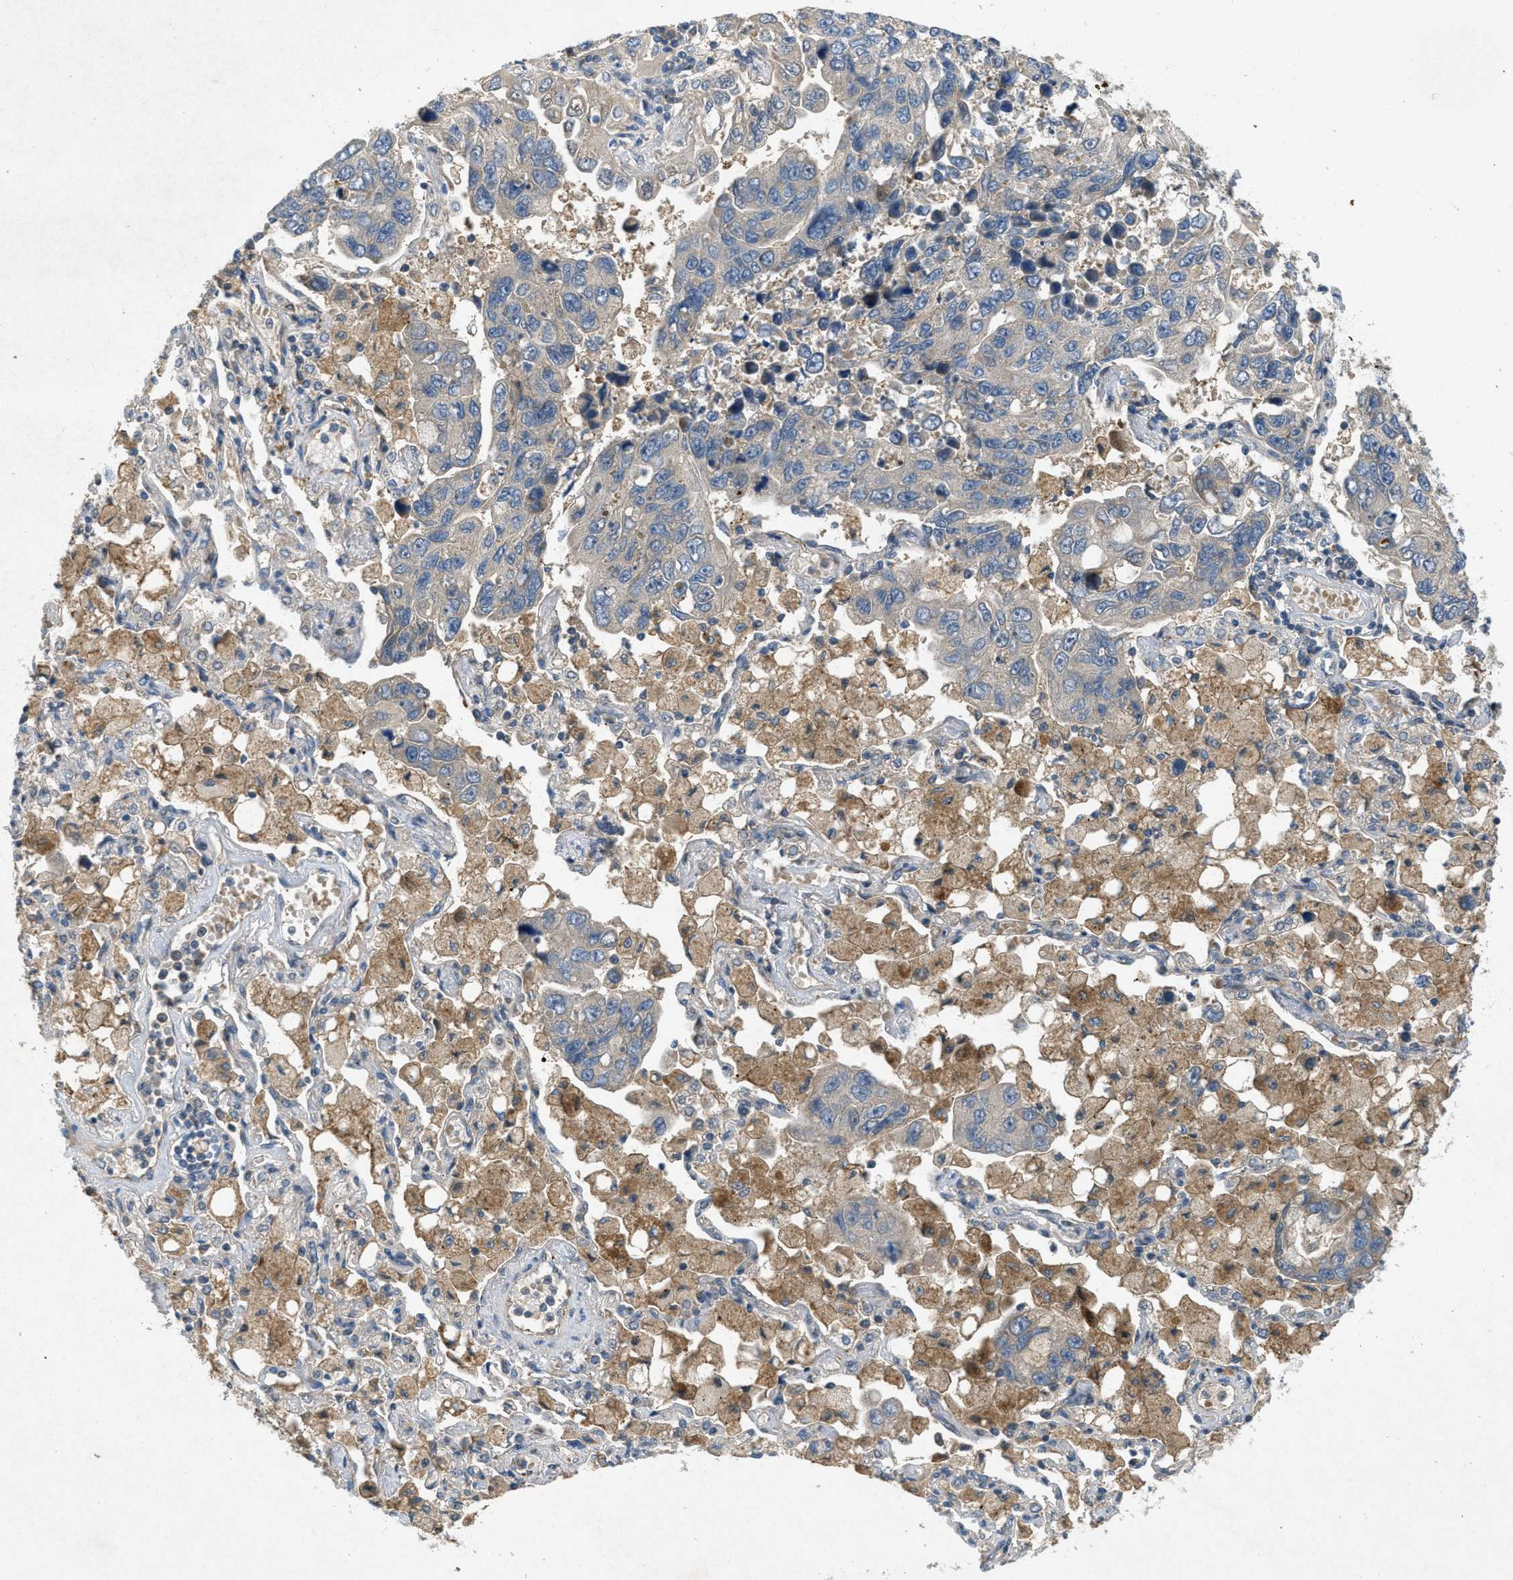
{"staining": {"intensity": "weak", "quantity": "<25%", "location": "cytoplasmic/membranous"}, "tissue": "lung cancer", "cell_type": "Tumor cells", "image_type": "cancer", "snomed": [{"axis": "morphology", "description": "Adenocarcinoma, NOS"}, {"axis": "topography", "description": "Lung"}], "caption": "A micrograph of human lung adenocarcinoma is negative for staining in tumor cells.", "gene": "ADCY6", "patient": {"sex": "male", "age": 64}}